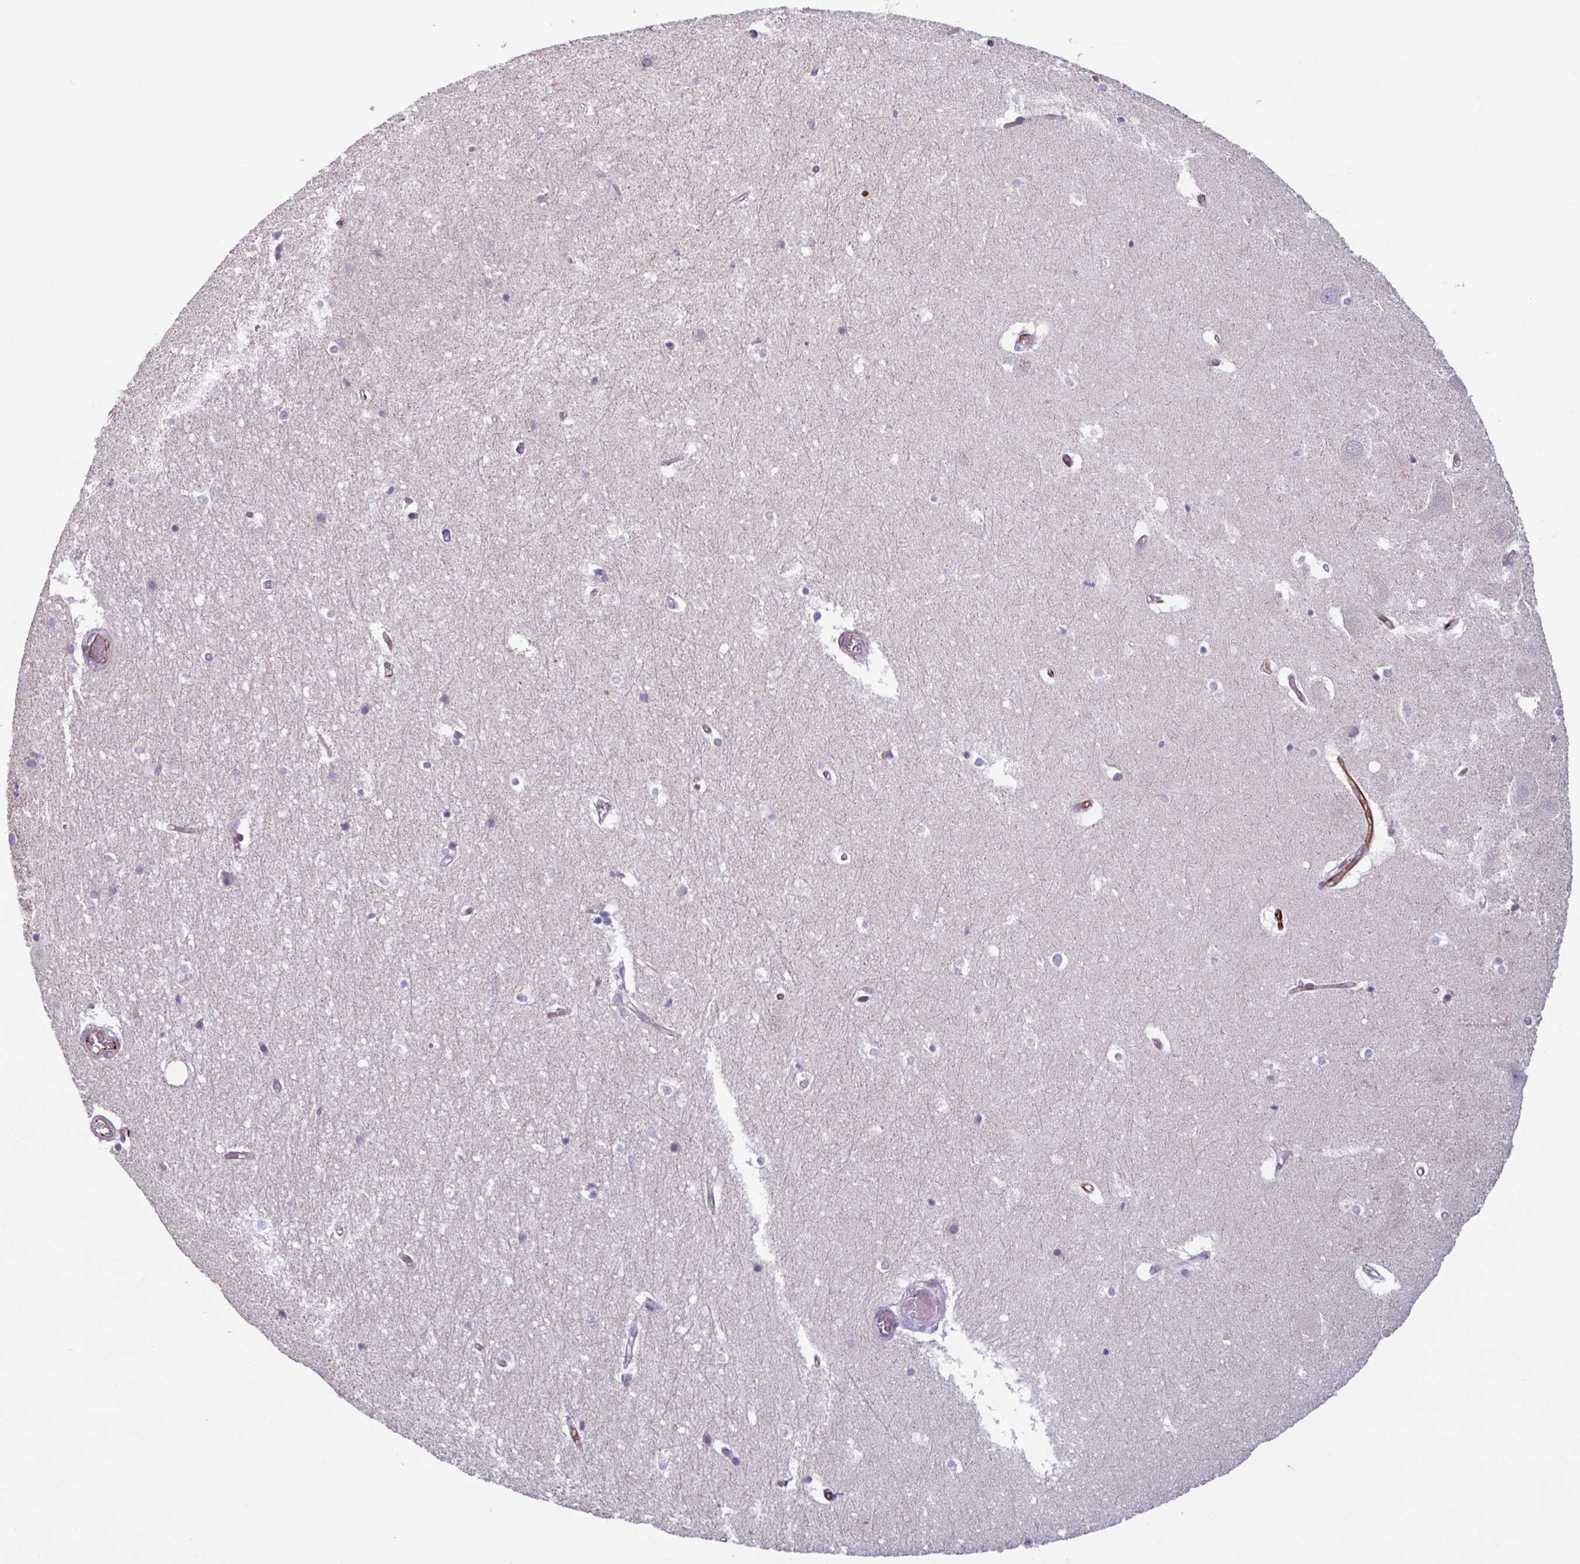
{"staining": {"intensity": "negative", "quantity": "none", "location": "none"}, "tissue": "hippocampus", "cell_type": "Glial cells", "image_type": "normal", "snomed": [{"axis": "morphology", "description": "Normal tissue, NOS"}, {"axis": "topography", "description": "Hippocampus"}], "caption": "The histopathology image reveals no significant positivity in glial cells of hippocampus.", "gene": "BTD", "patient": {"sex": "female", "age": 52}}